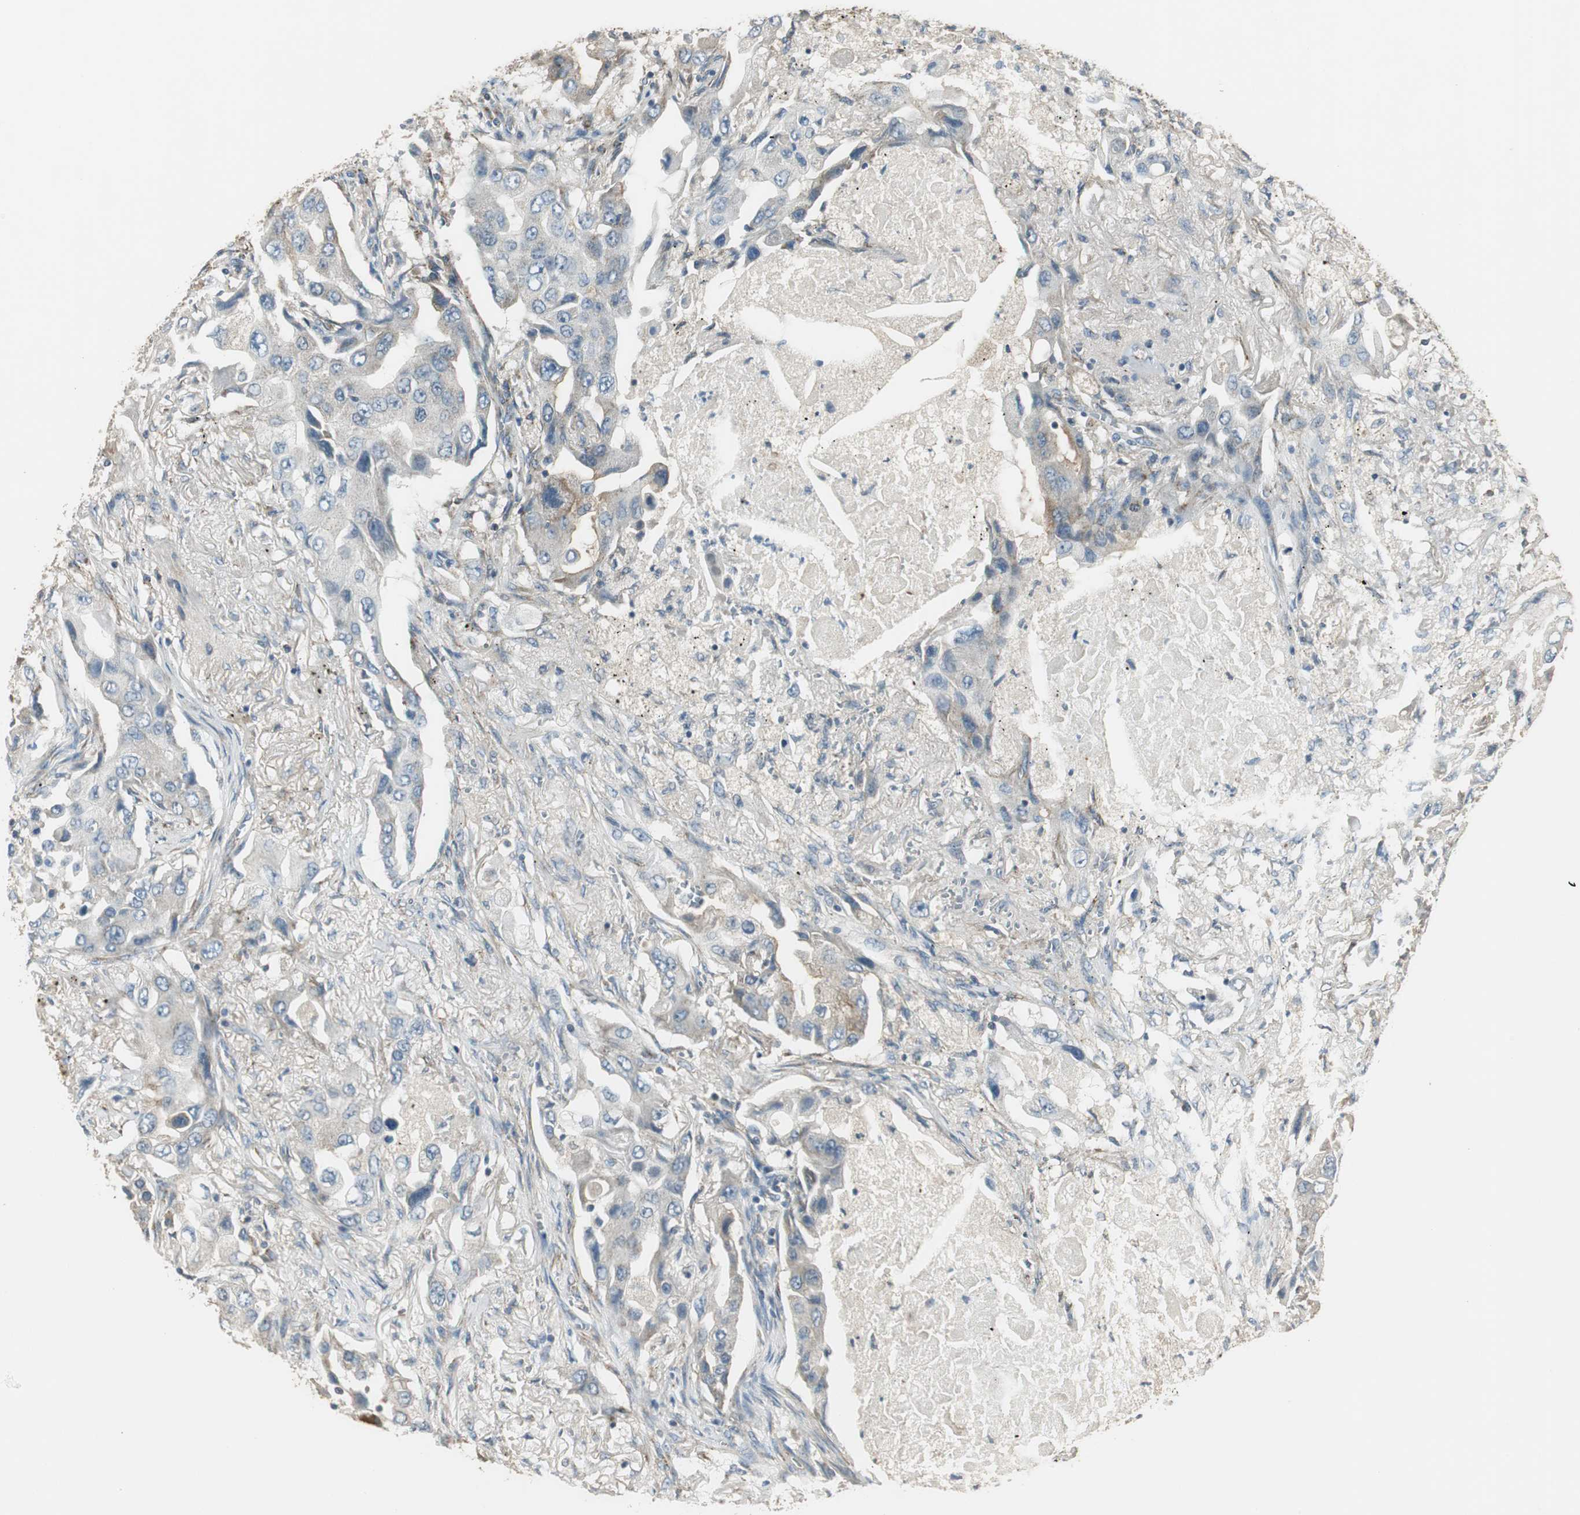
{"staining": {"intensity": "negative", "quantity": "none", "location": "none"}, "tissue": "lung cancer", "cell_type": "Tumor cells", "image_type": "cancer", "snomed": [{"axis": "morphology", "description": "Adenocarcinoma, NOS"}, {"axis": "topography", "description": "Lung"}], "caption": "The photomicrograph demonstrates no significant staining in tumor cells of lung adenocarcinoma.", "gene": "MSTO1", "patient": {"sex": "female", "age": 65}}